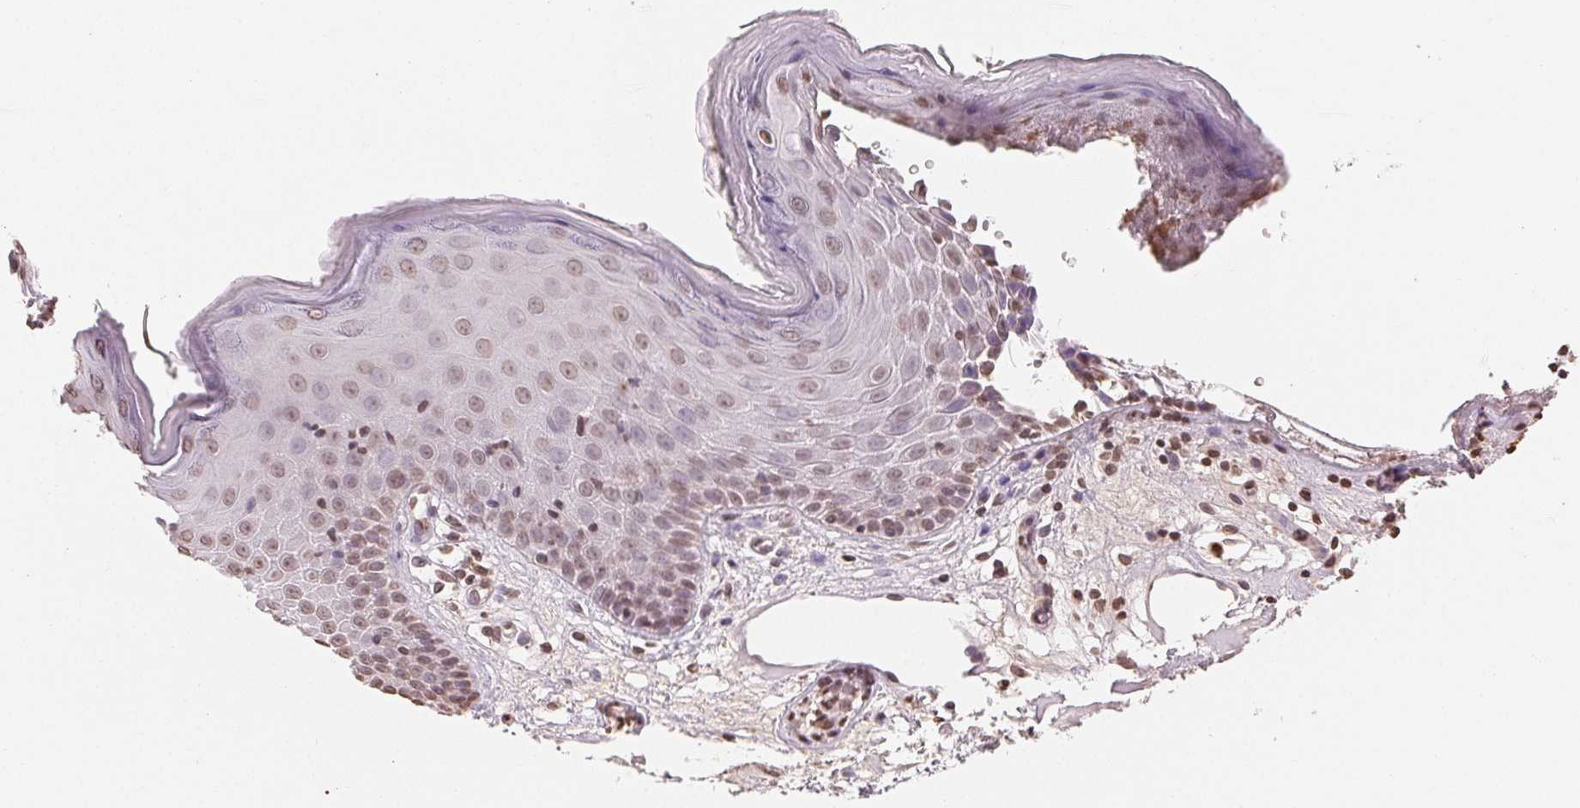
{"staining": {"intensity": "weak", "quantity": "25%-75%", "location": "nuclear"}, "tissue": "skin", "cell_type": "Epidermal cells", "image_type": "normal", "snomed": [{"axis": "morphology", "description": "Normal tissue, NOS"}, {"axis": "topography", "description": "Vulva"}], "caption": "High-magnification brightfield microscopy of benign skin stained with DAB (3,3'-diaminobenzidine) (brown) and counterstained with hematoxylin (blue). epidermal cells exhibit weak nuclear positivity is identified in approximately25%-75% of cells. The protein of interest is shown in brown color, while the nuclei are stained blue.", "gene": "TBP", "patient": {"sex": "female", "age": 68}}